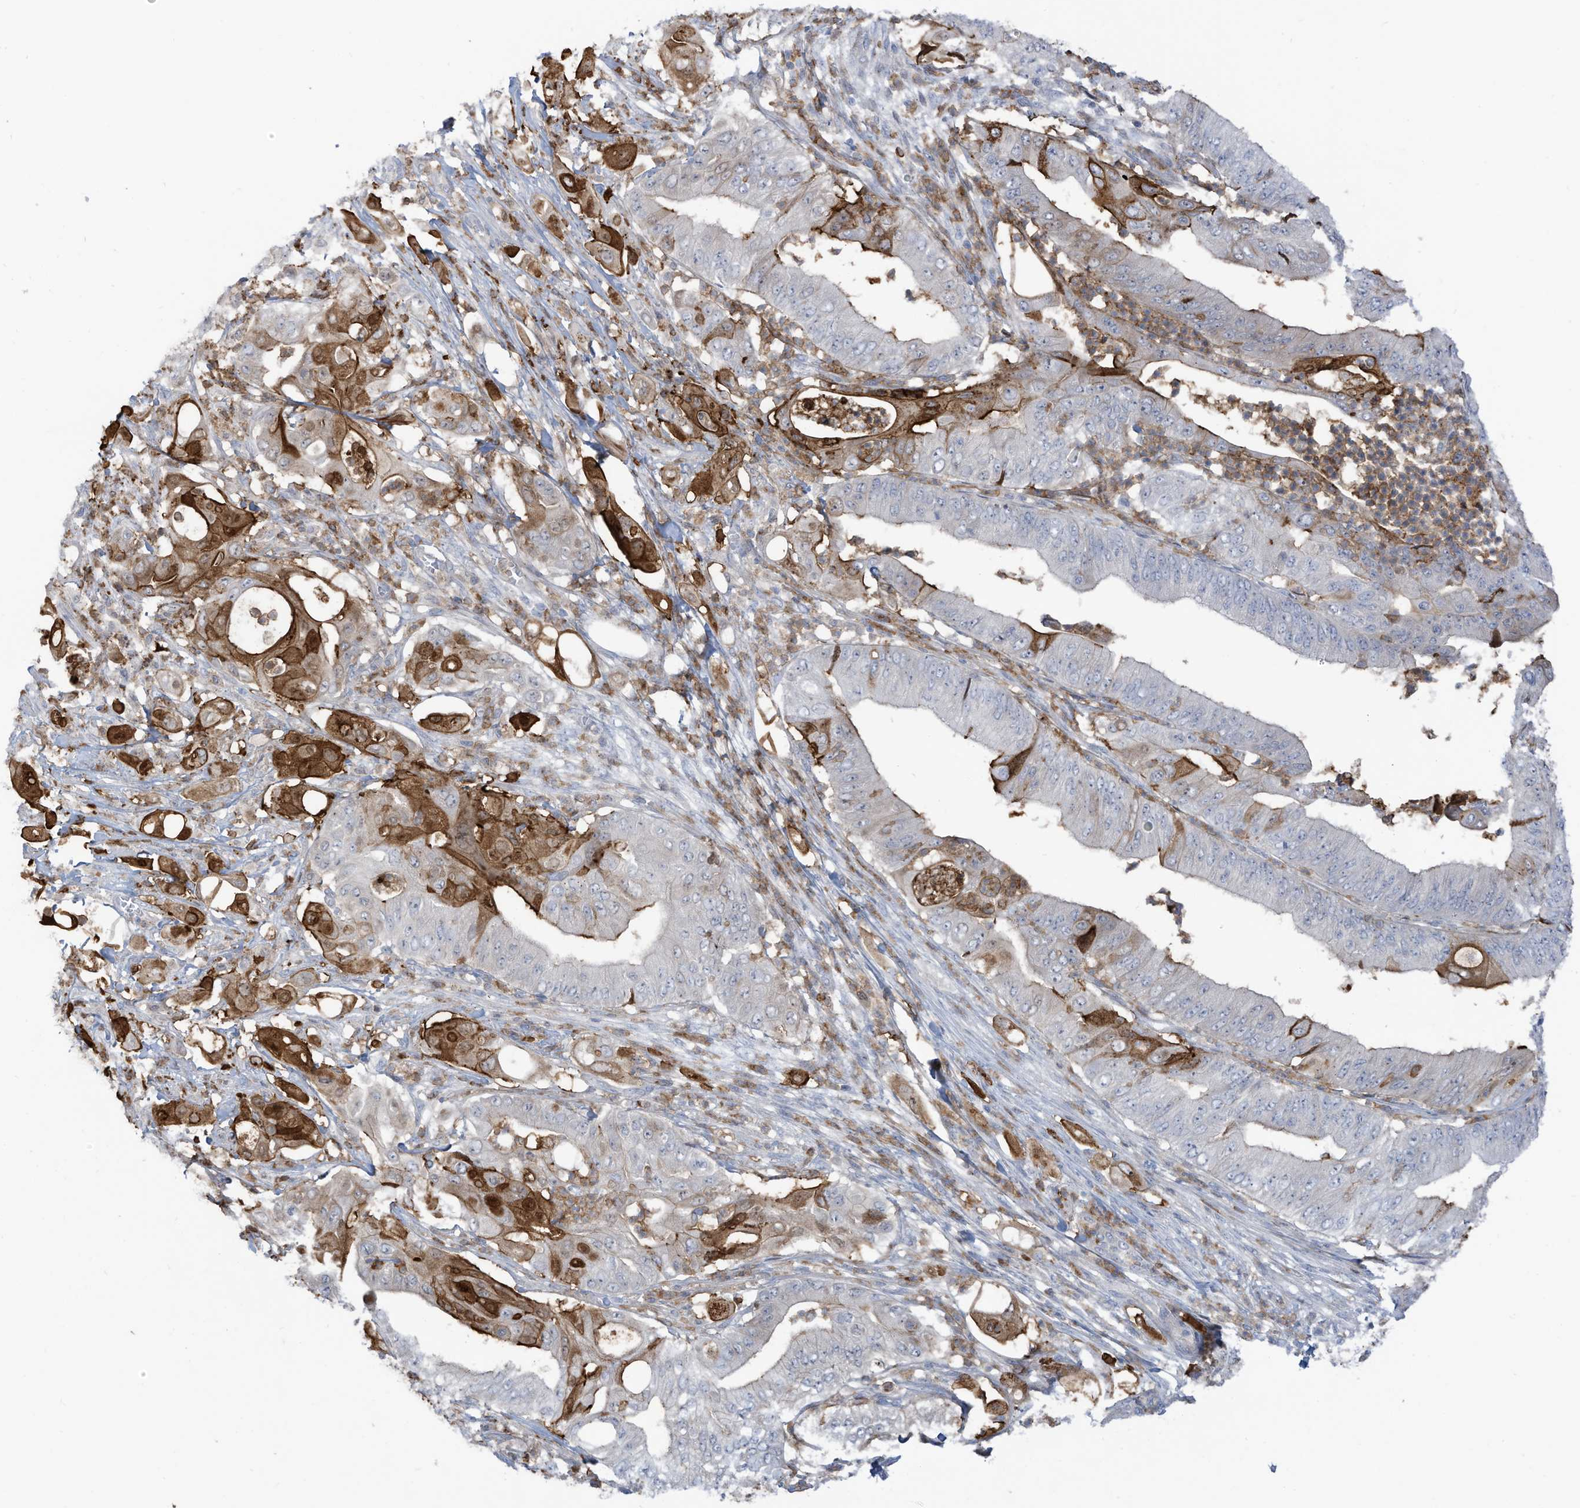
{"staining": {"intensity": "moderate", "quantity": "<25%", "location": "cytoplasmic/membranous"}, "tissue": "pancreatic cancer", "cell_type": "Tumor cells", "image_type": "cancer", "snomed": [{"axis": "morphology", "description": "Adenocarcinoma, NOS"}, {"axis": "topography", "description": "Pancreas"}], "caption": "Adenocarcinoma (pancreatic) stained with DAB (3,3'-diaminobenzidine) immunohistochemistry exhibits low levels of moderate cytoplasmic/membranous expression in about <25% of tumor cells. (DAB IHC with brightfield microscopy, high magnification).", "gene": "NOTO", "patient": {"sex": "female", "age": 77}}